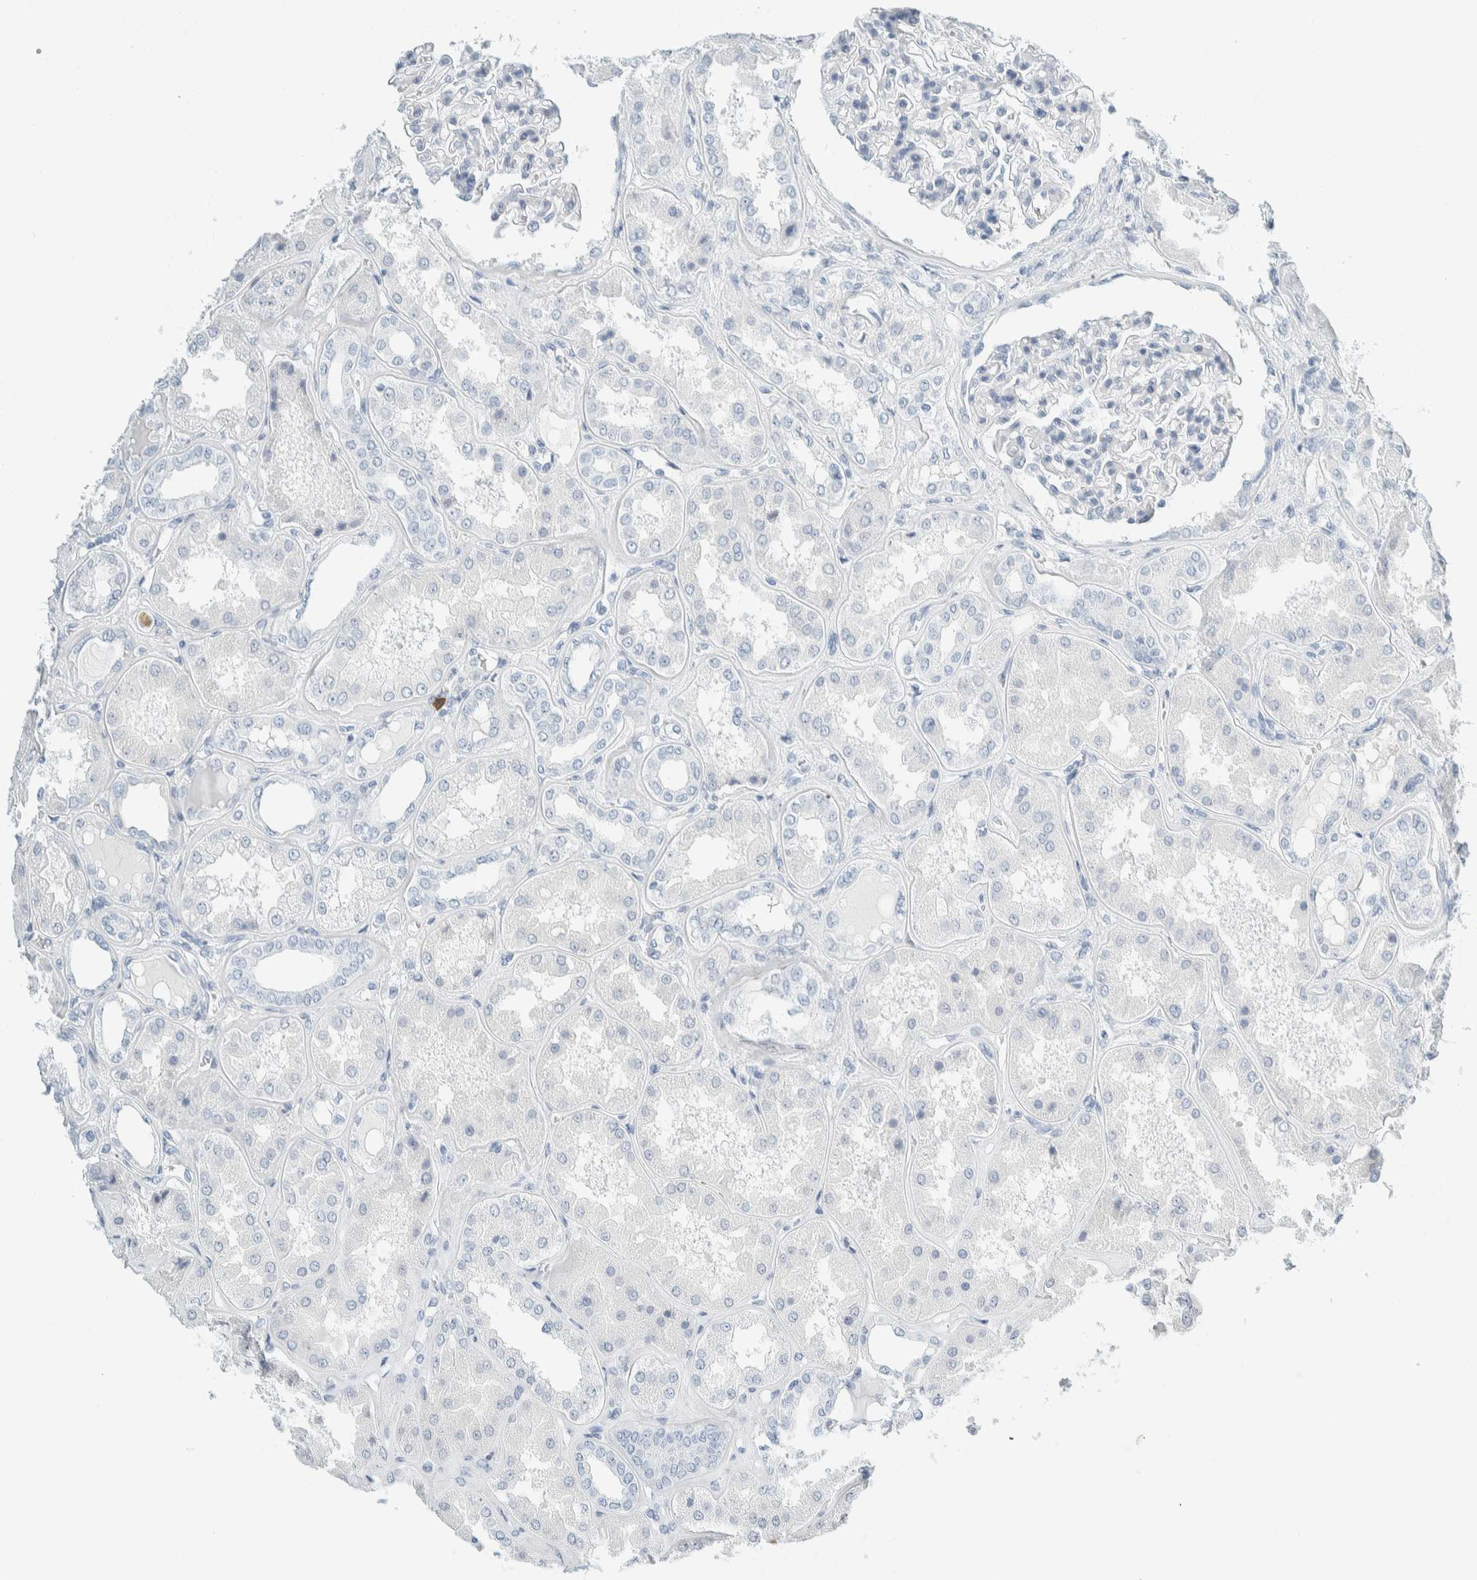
{"staining": {"intensity": "negative", "quantity": "none", "location": "none"}, "tissue": "kidney", "cell_type": "Cells in glomeruli", "image_type": "normal", "snomed": [{"axis": "morphology", "description": "Normal tissue, NOS"}, {"axis": "topography", "description": "Kidney"}], "caption": "An immunohistochemistry (IHC) histopathology image of unremarkable kidney is shown. There is no staining in cells in glomeruli of kidney. The staining is performed using DAB (3,3'-diaminobenzidine) brown chromogen with nuclei counter-stained in using hematoxylin.", "gene": "ARHGAP27", "patient": {"sex": "female", "age": 56}}